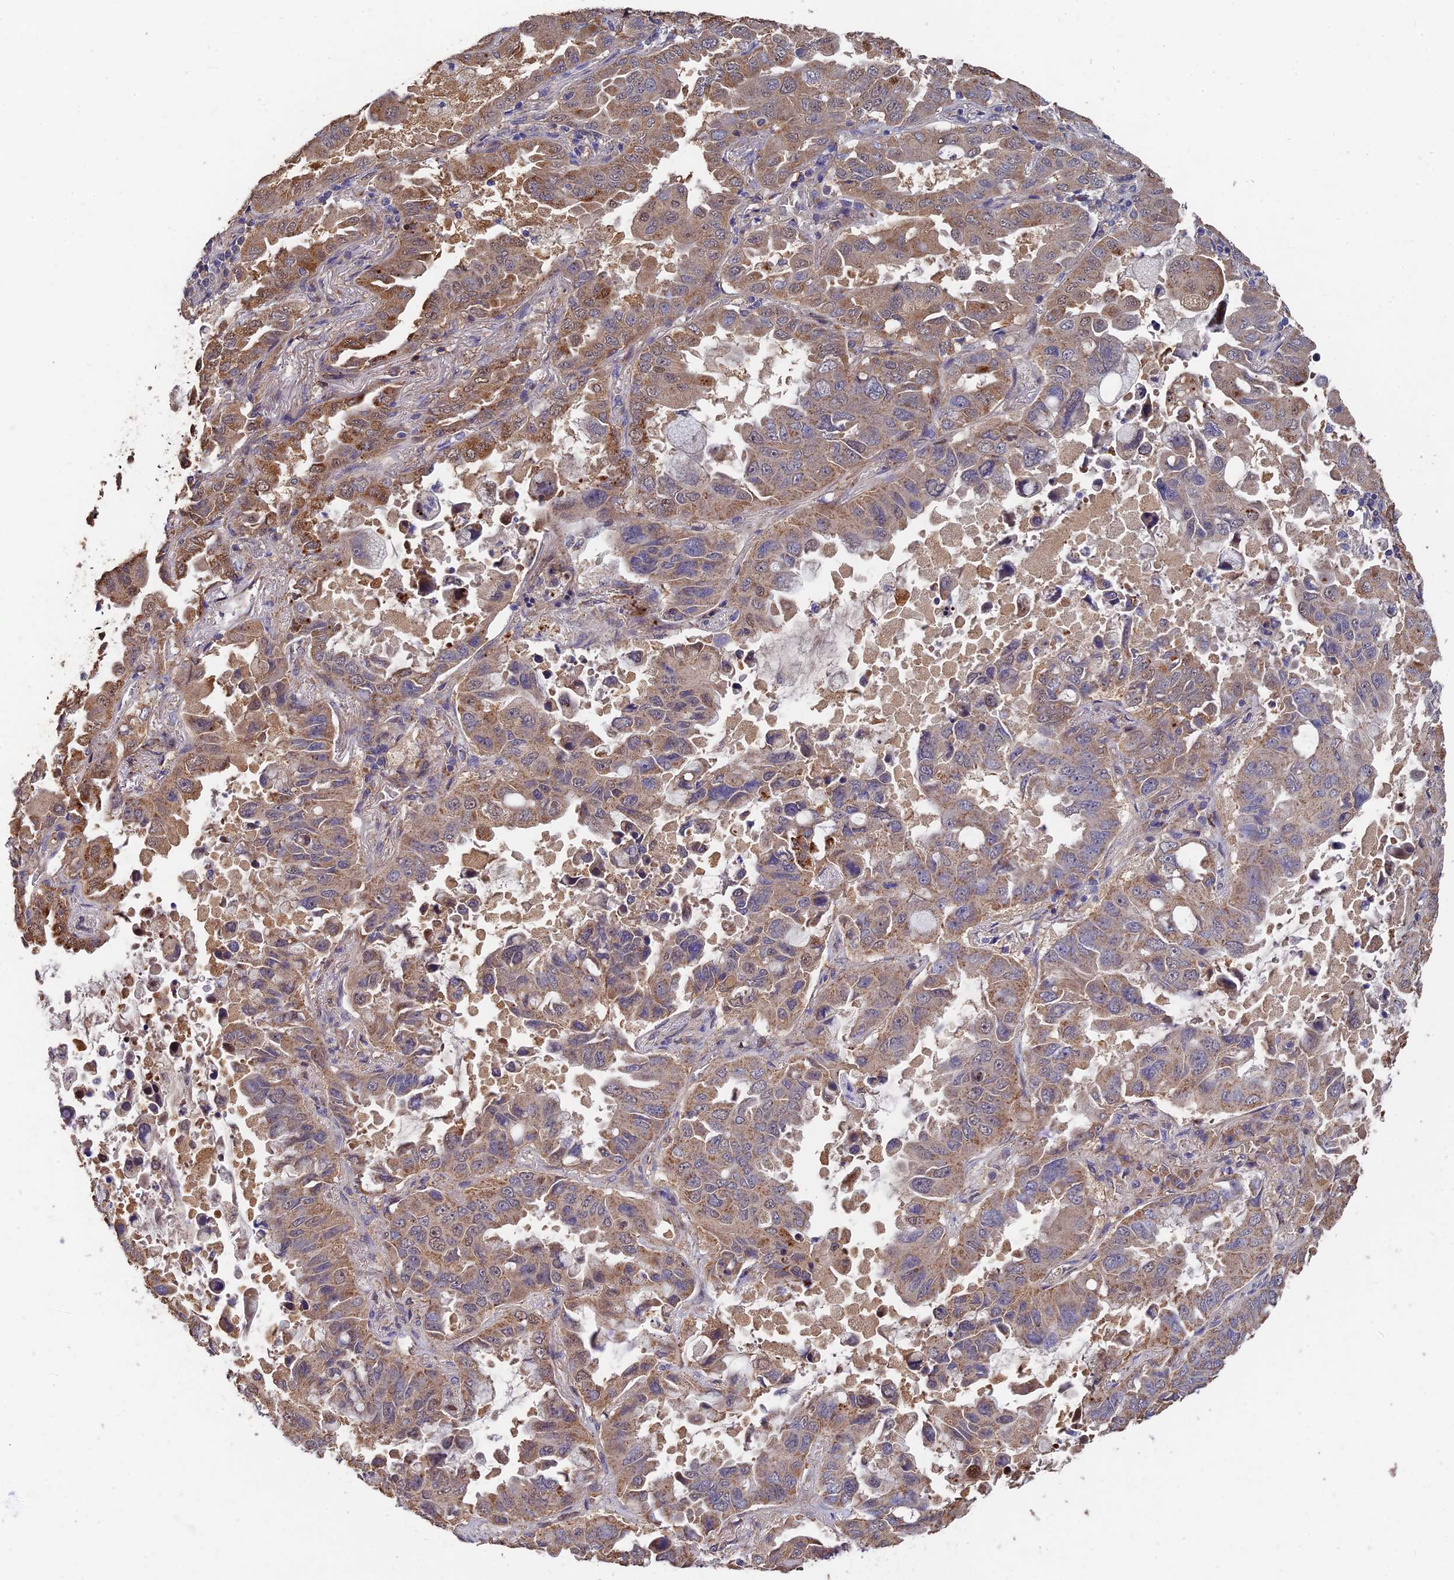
{"staining": {"intensity": "moderate", "quantity": "25%-75%", "location": "cytoplasmic/membranous"}, "tissue": "lung cancer", "cell_type": "Tumor cells", "image_type": "cancer", "snomed": [{"axis": "morphology", "description": "Adenocarcinoma, NOS"}, {"axis": "topography", "description": "Lung"}], "caption": "Immunohistochemistry (IHC) staining of lung cancer (adenocarcinoma), which displays medium levels of moderate cytoplasmic/membranous staining in about 25%-75% of tumor cells indicating moderate cytoplasmic/membranous protein staining. The staining was performed using DAB (brown) for protein detection and nuclei were counterstained in hematoxylin (blue).", "gene": "SLC38A11", "patient": {"sex": "male", "age": 64}}